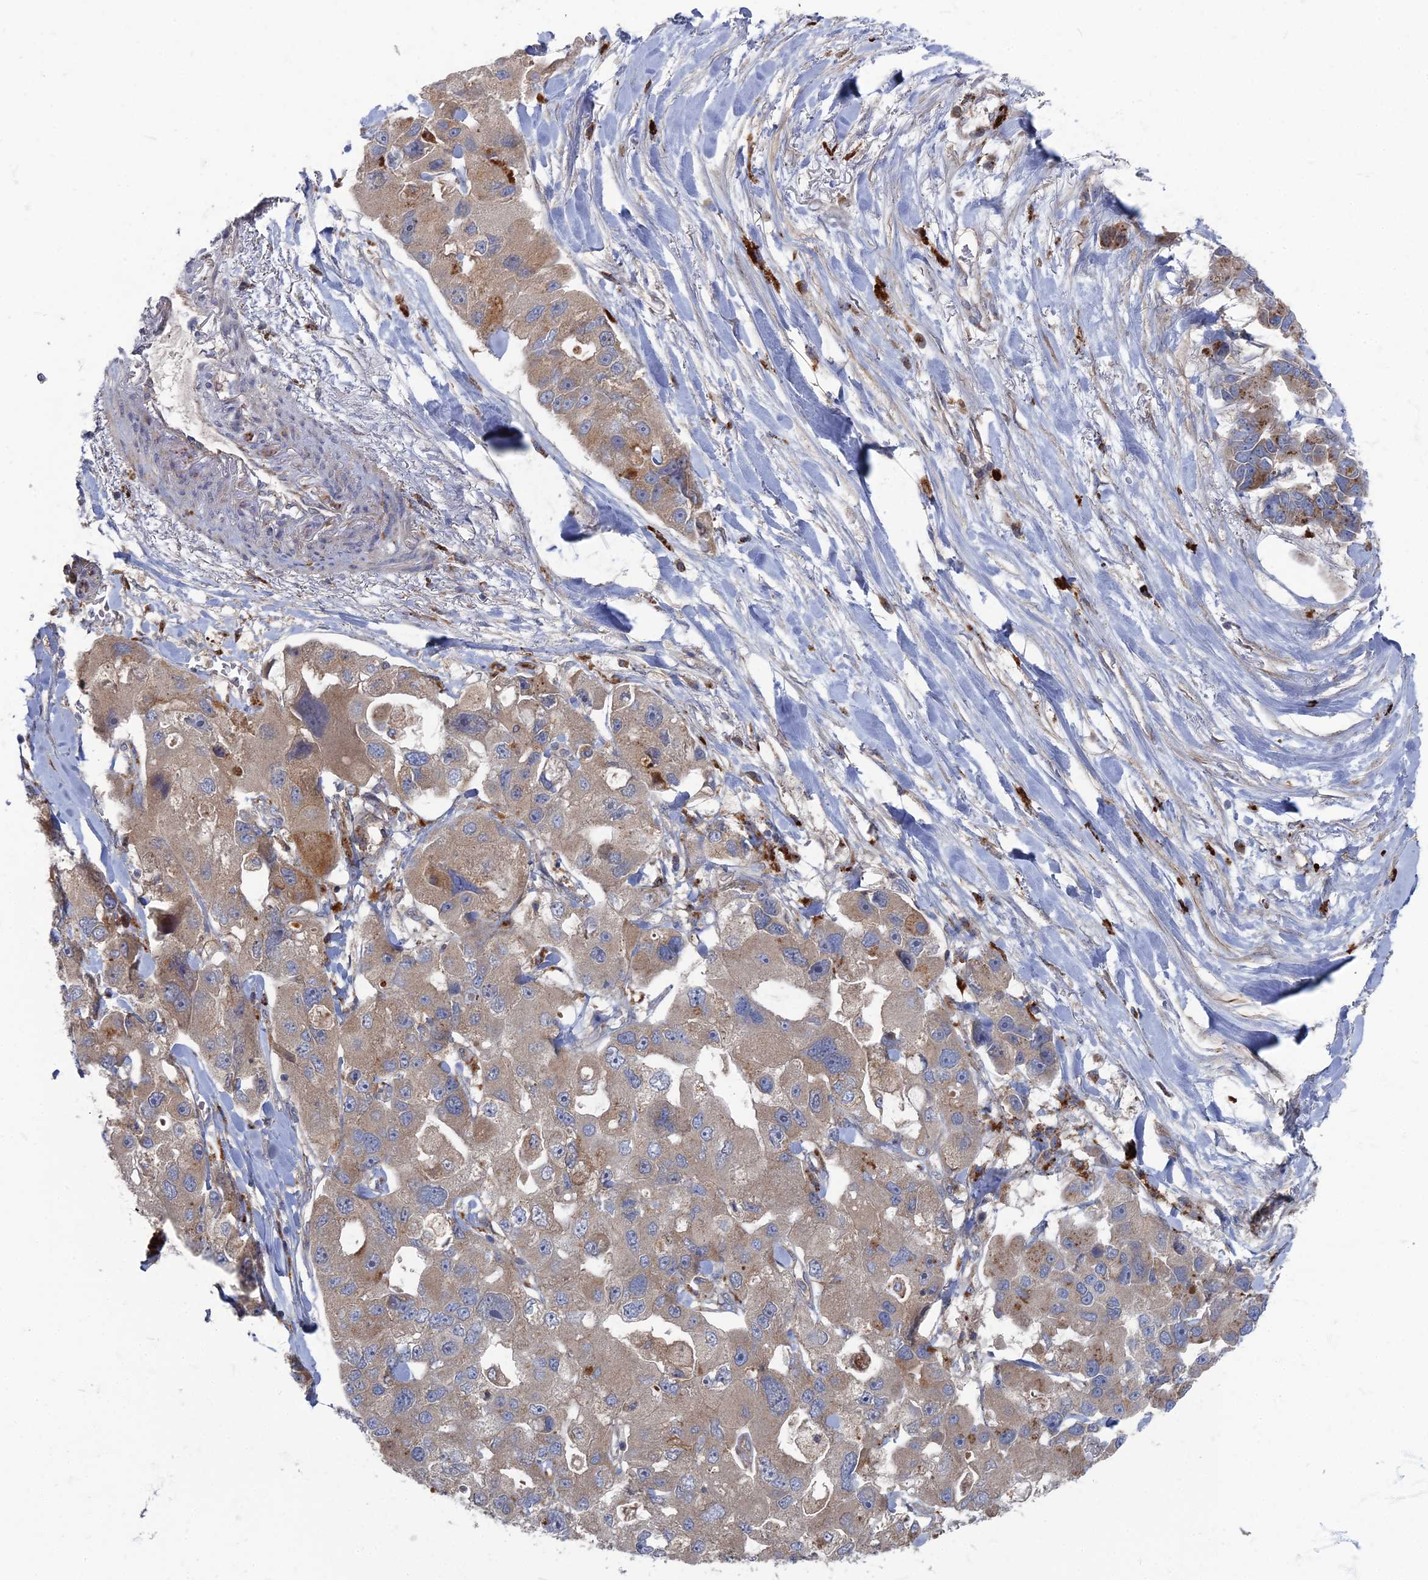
{"staining": {"intensity": "weak", "quantity": ">75%", "location": "cytoplasmic/membranous"}, "tissue": "lung cancer", "cell_type": "Tumor cells", "image_type": "cancer", "snomed": [{"axis": "morphology", "description": "Adenocarcinoma, NOS"}, {"axis": "topography", "description": "Lung"}], "caption": "A photomicrograph of human lung cancer (adenocarcinoma) stained for a protein exhibits weak cytoplasmic/membranous brown staining in tumor cells.", "gene": "PPCDC", "patient": {"sex": "female", "age": 54}}